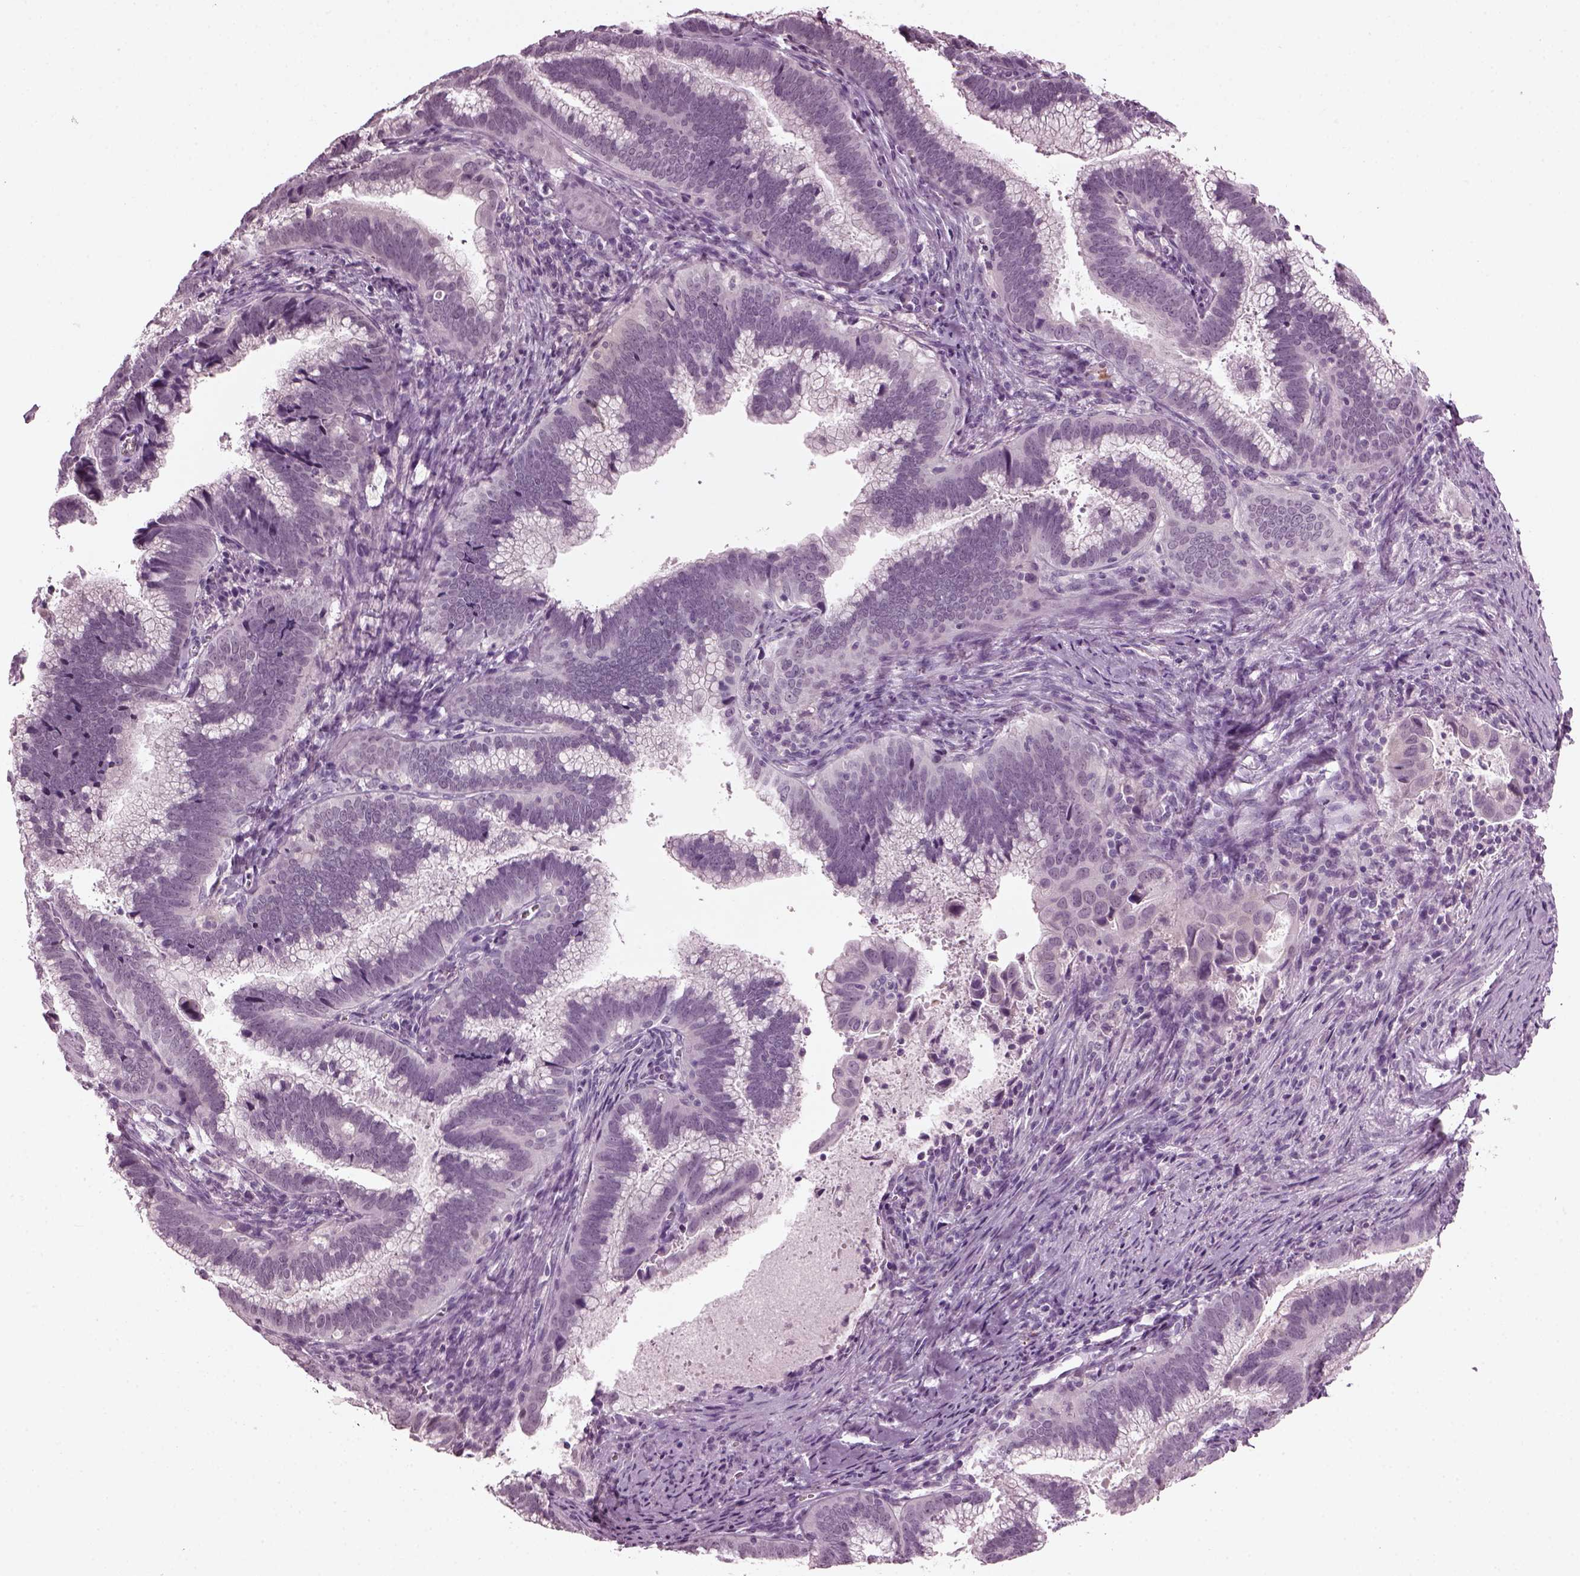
{"staining": {"intensity": "negative", "quantity": "none", "location": "none"}, "tissue": "cervical cancer", "cell_type": "Tumor cells", "image_type": "cancer", "snomed": [{"axis": "morphology", "description": "Adenocarcinoma, NOS"}, {"axis": "topography", "description": "Cervix"}], "caption": "High magnification brightfield microscopy of cervical cancer (adenocarcinoma) stained with DAB (3,3'-diaminobenzidine) (brown) and counterstained with hematoxylin (blue): tumor cells show no significant expression. (IHC, brightfield microscopy, high magnification).", "gene": "SLC6A17", "patient": {"sex": "female", "age": 61}}